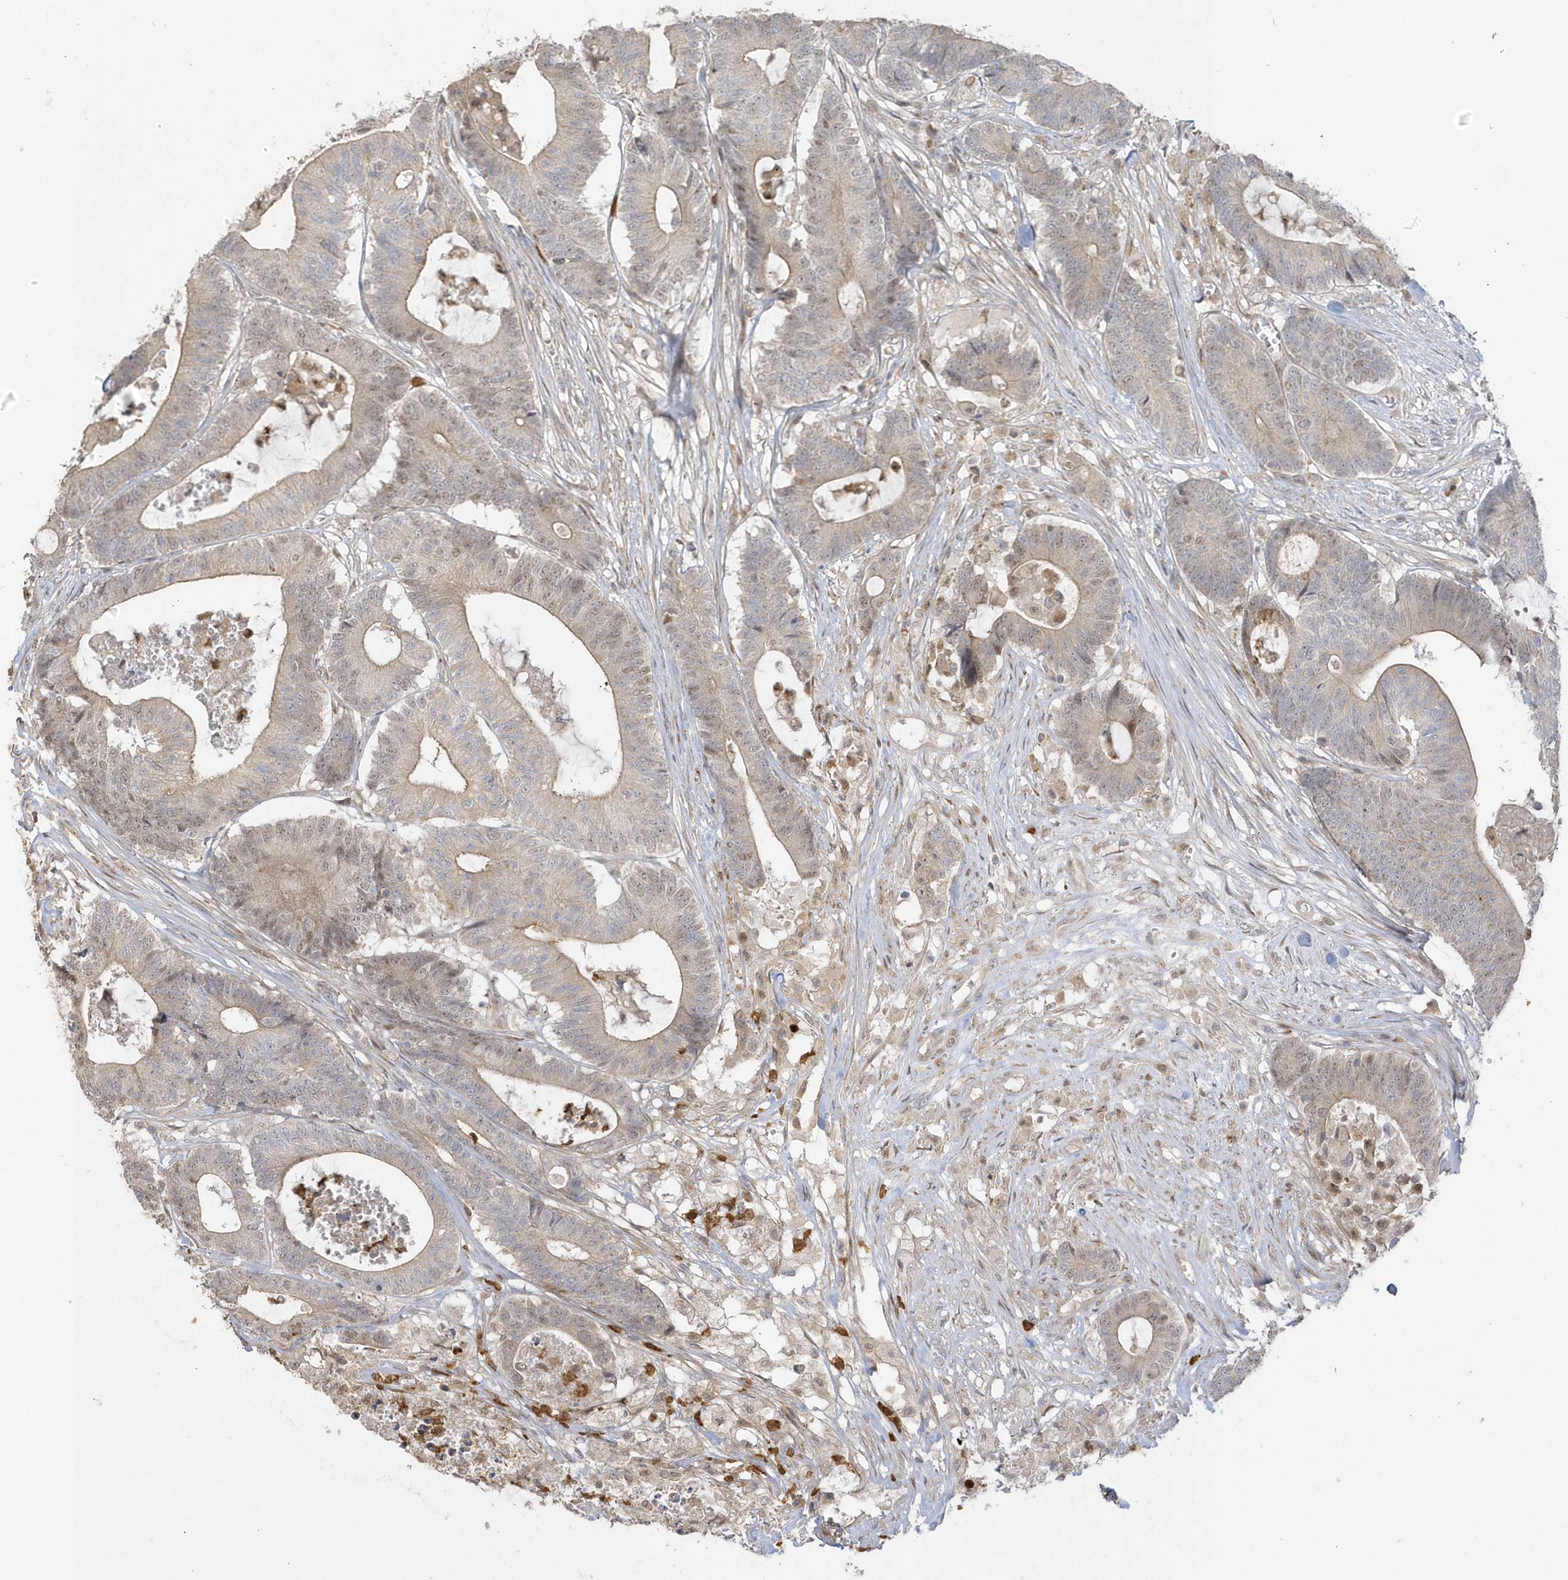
{"staining": {"intensity": "moderate", "quantity": "<25%", "location": "nuclear"}, "tissue": "colorectal cancer", "cell_type": "Tumor cells", "image_type": "cancer", "snomed": [{"axis": "morphology", "description": "Adenocarcinoma, NOS"}, {"axis": "topography", "description": "Colon"}], "caption": "Protein expression analysis of human colorectal cancer reveals moderate nuclear staining in approximately <25% of tumor cells. (IHC, brightfield microscopy, high magnification).", "gene": "NAF1", "patient": {"sex": "female", "age": 84}}